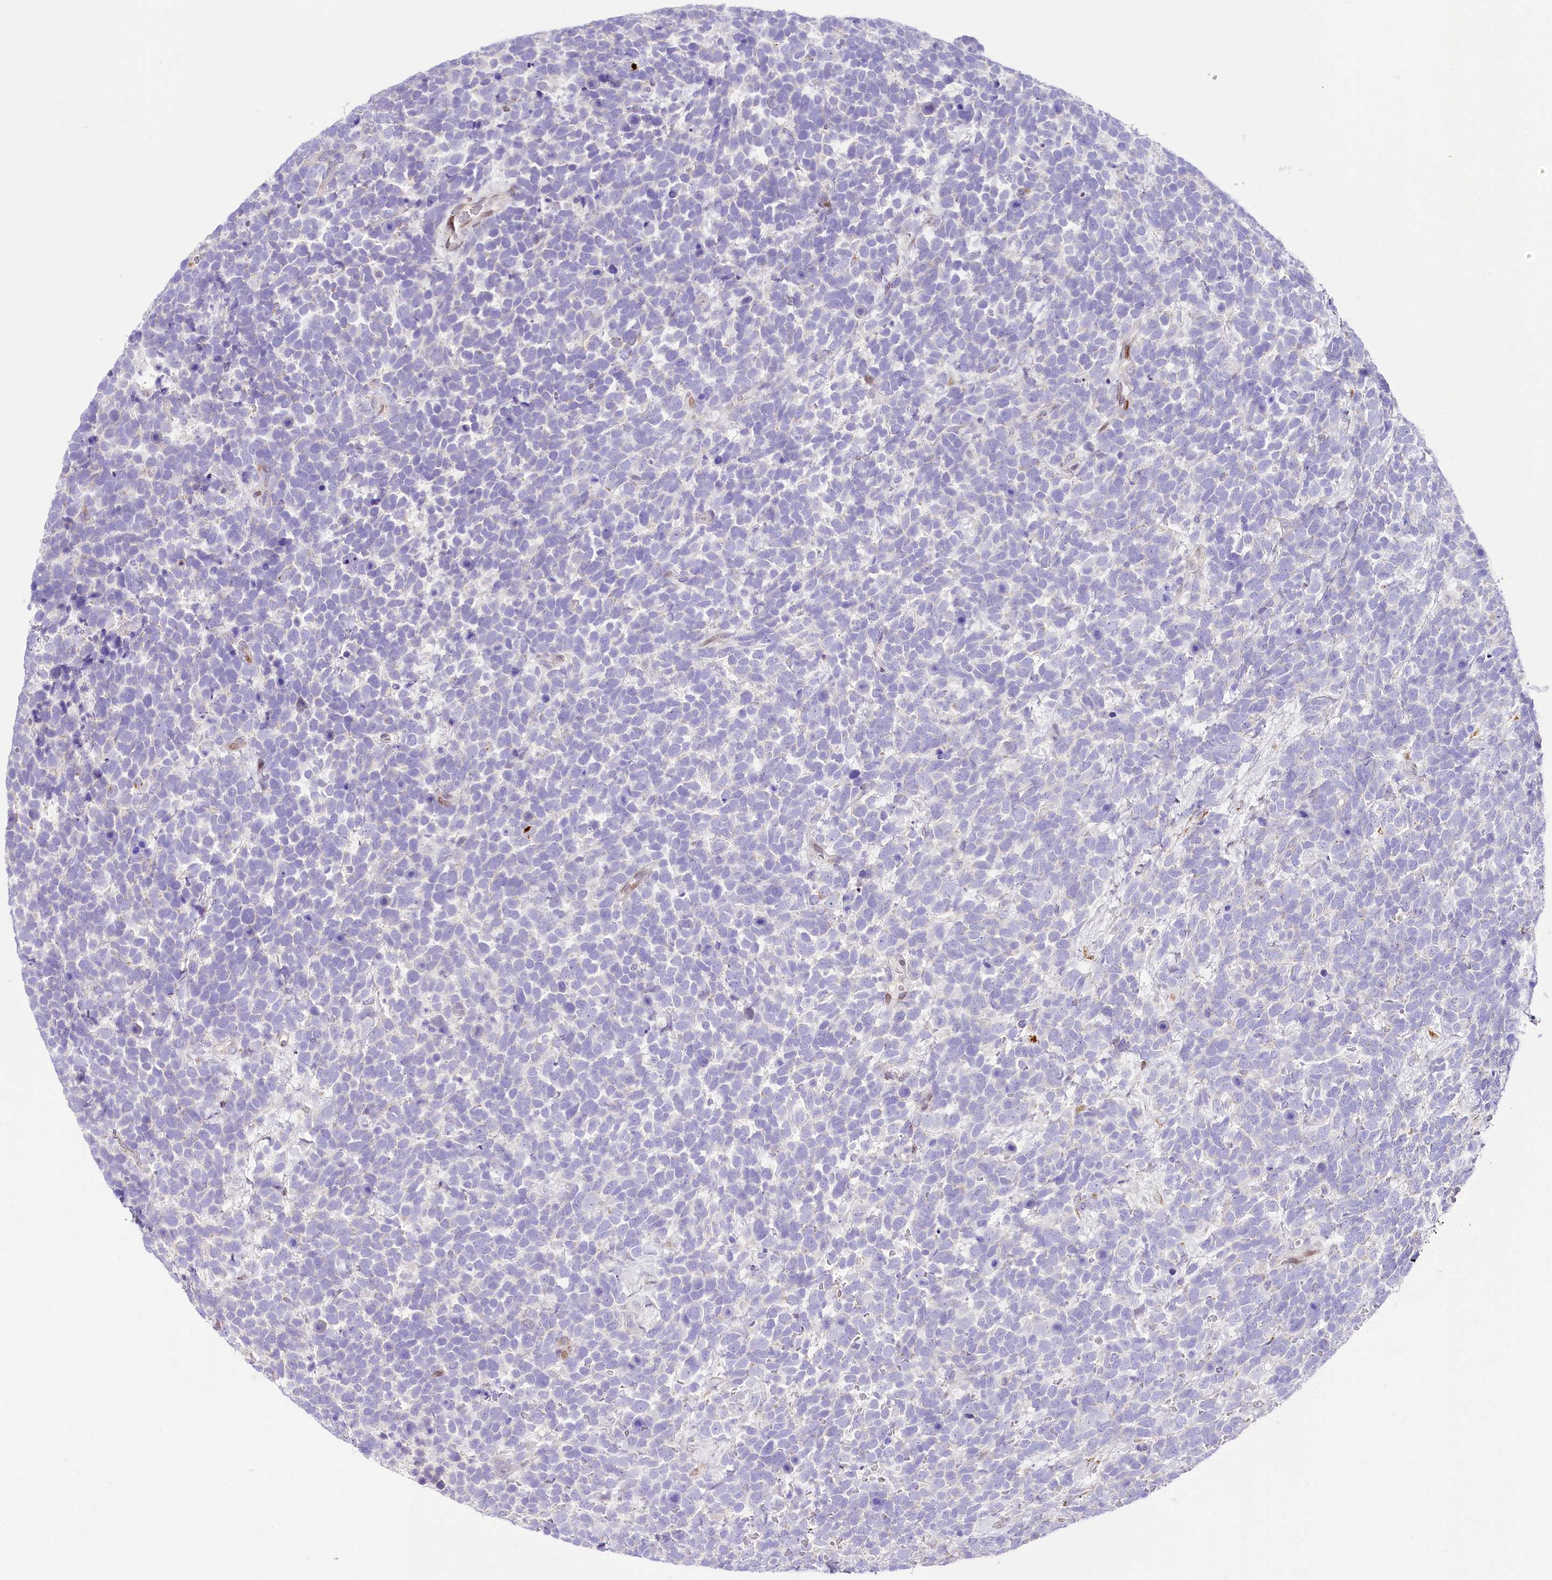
{"staining": {"intensity": "negative", "quantity": "none", "location": "none"}, "tissue": "urothelial cancer", "cell_type": "Tumor cells", "image_type": "cancer", "snomed": [{"axis": "morphology", "description": "Urothelial carcinoma, High grade"}, {"axis": "topography", "description": "Urinary bladder"}], "caption": "High-grade urothelial carcinoma was stained to show a protein in brown. There is no significant positivity in tumor cells.", "gene": "PPIP5K2", "patient": {"sex": "female", "age": 82}}